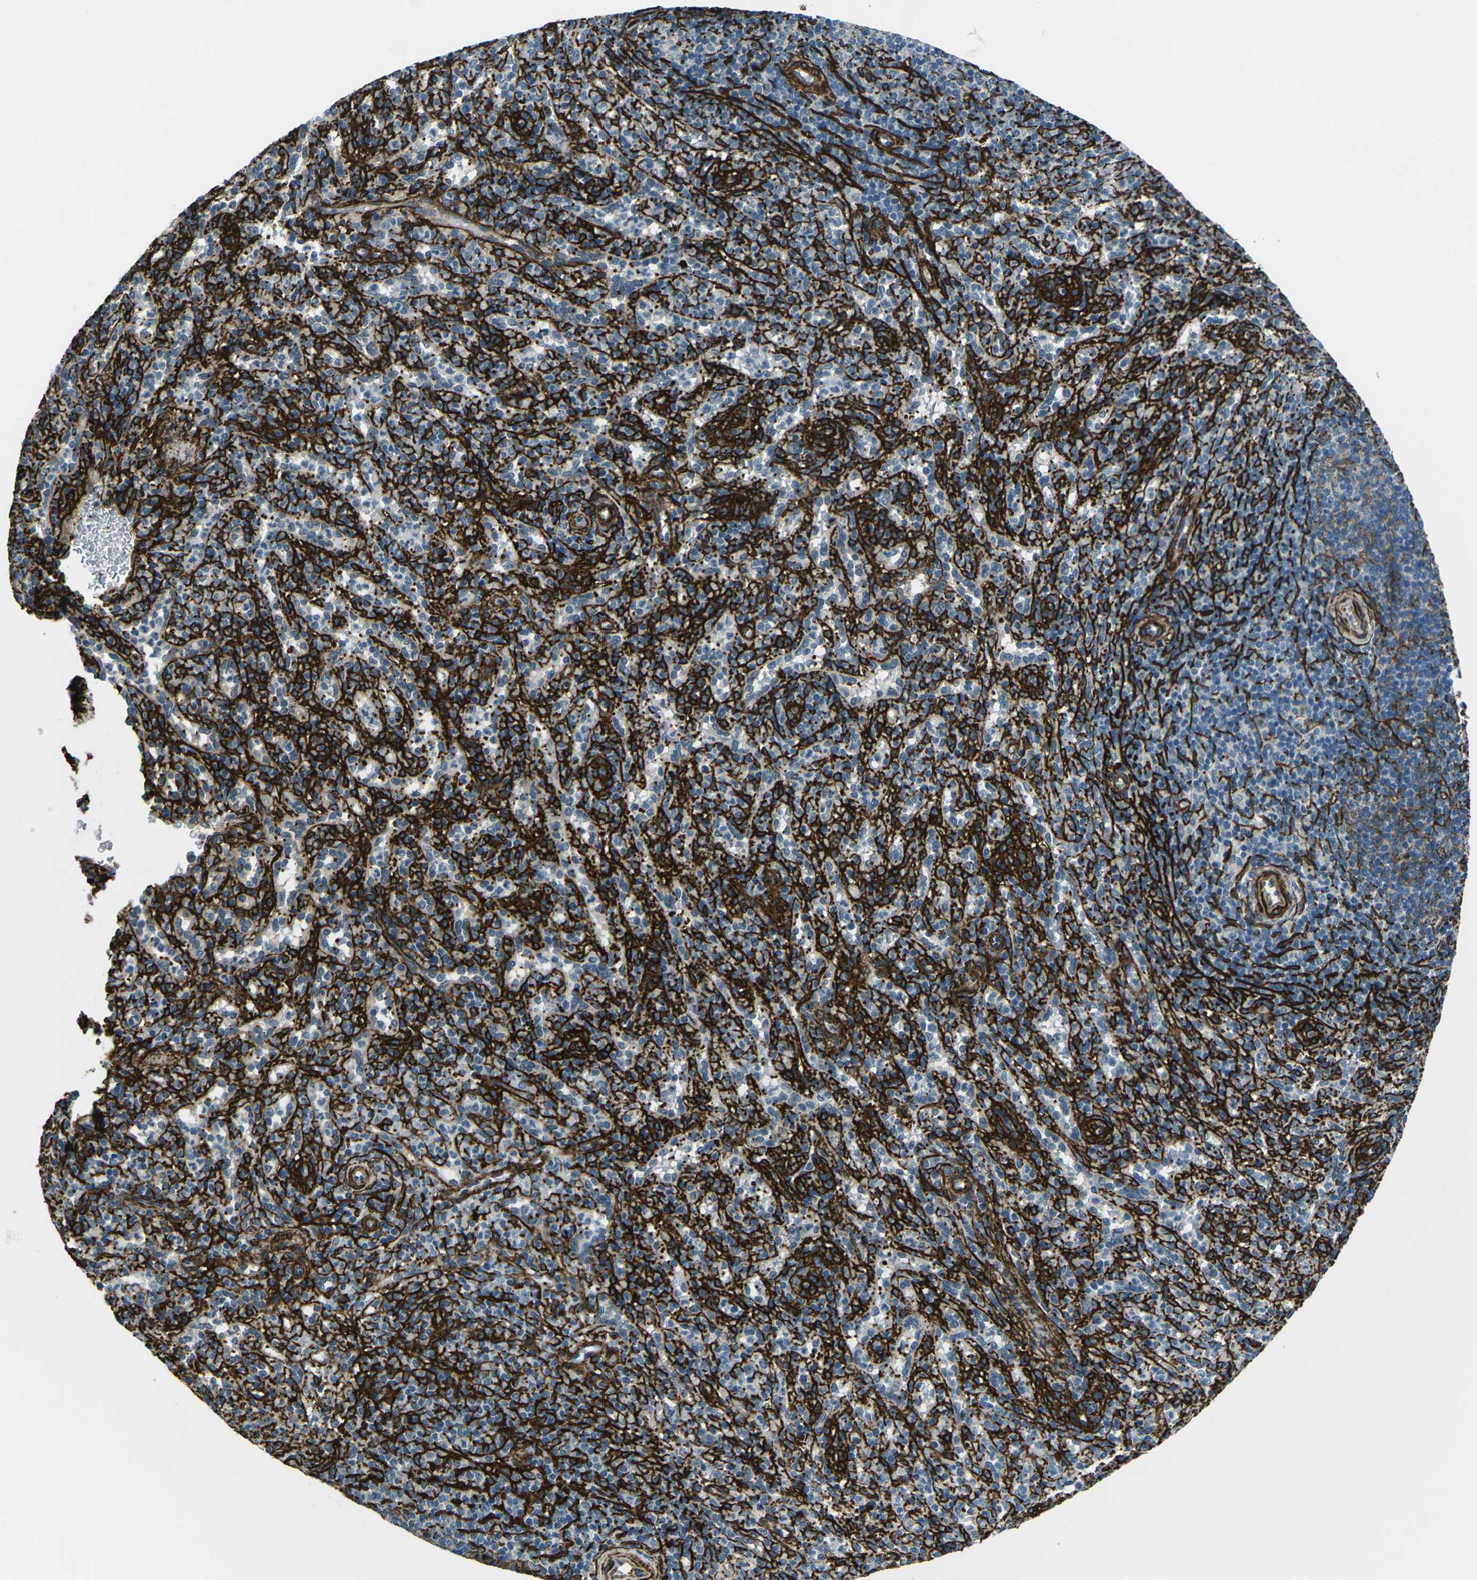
{"staining": {"intensity": "negative", "quantity": "none", "location": "none"}, "tissue": "spleen", "cell_type": "Cells in red pulp", "image_type": "normal", "snomed": [{"axis": "morphology", "description": "Normal tissue, NOS"}, {"axis": "topography", "description": "Spleen"}], "caption": "Spleen was stained to show a protein in brown. There is no significant staining in cells in red pulp. (Brightfield microscopy of DAB (3,3'-diaminobenzidine) immunohistochemistry (IHC) at high magnification).", "gene": "GRAMD1C", "patient": {"sex": "male", "age": 36}}